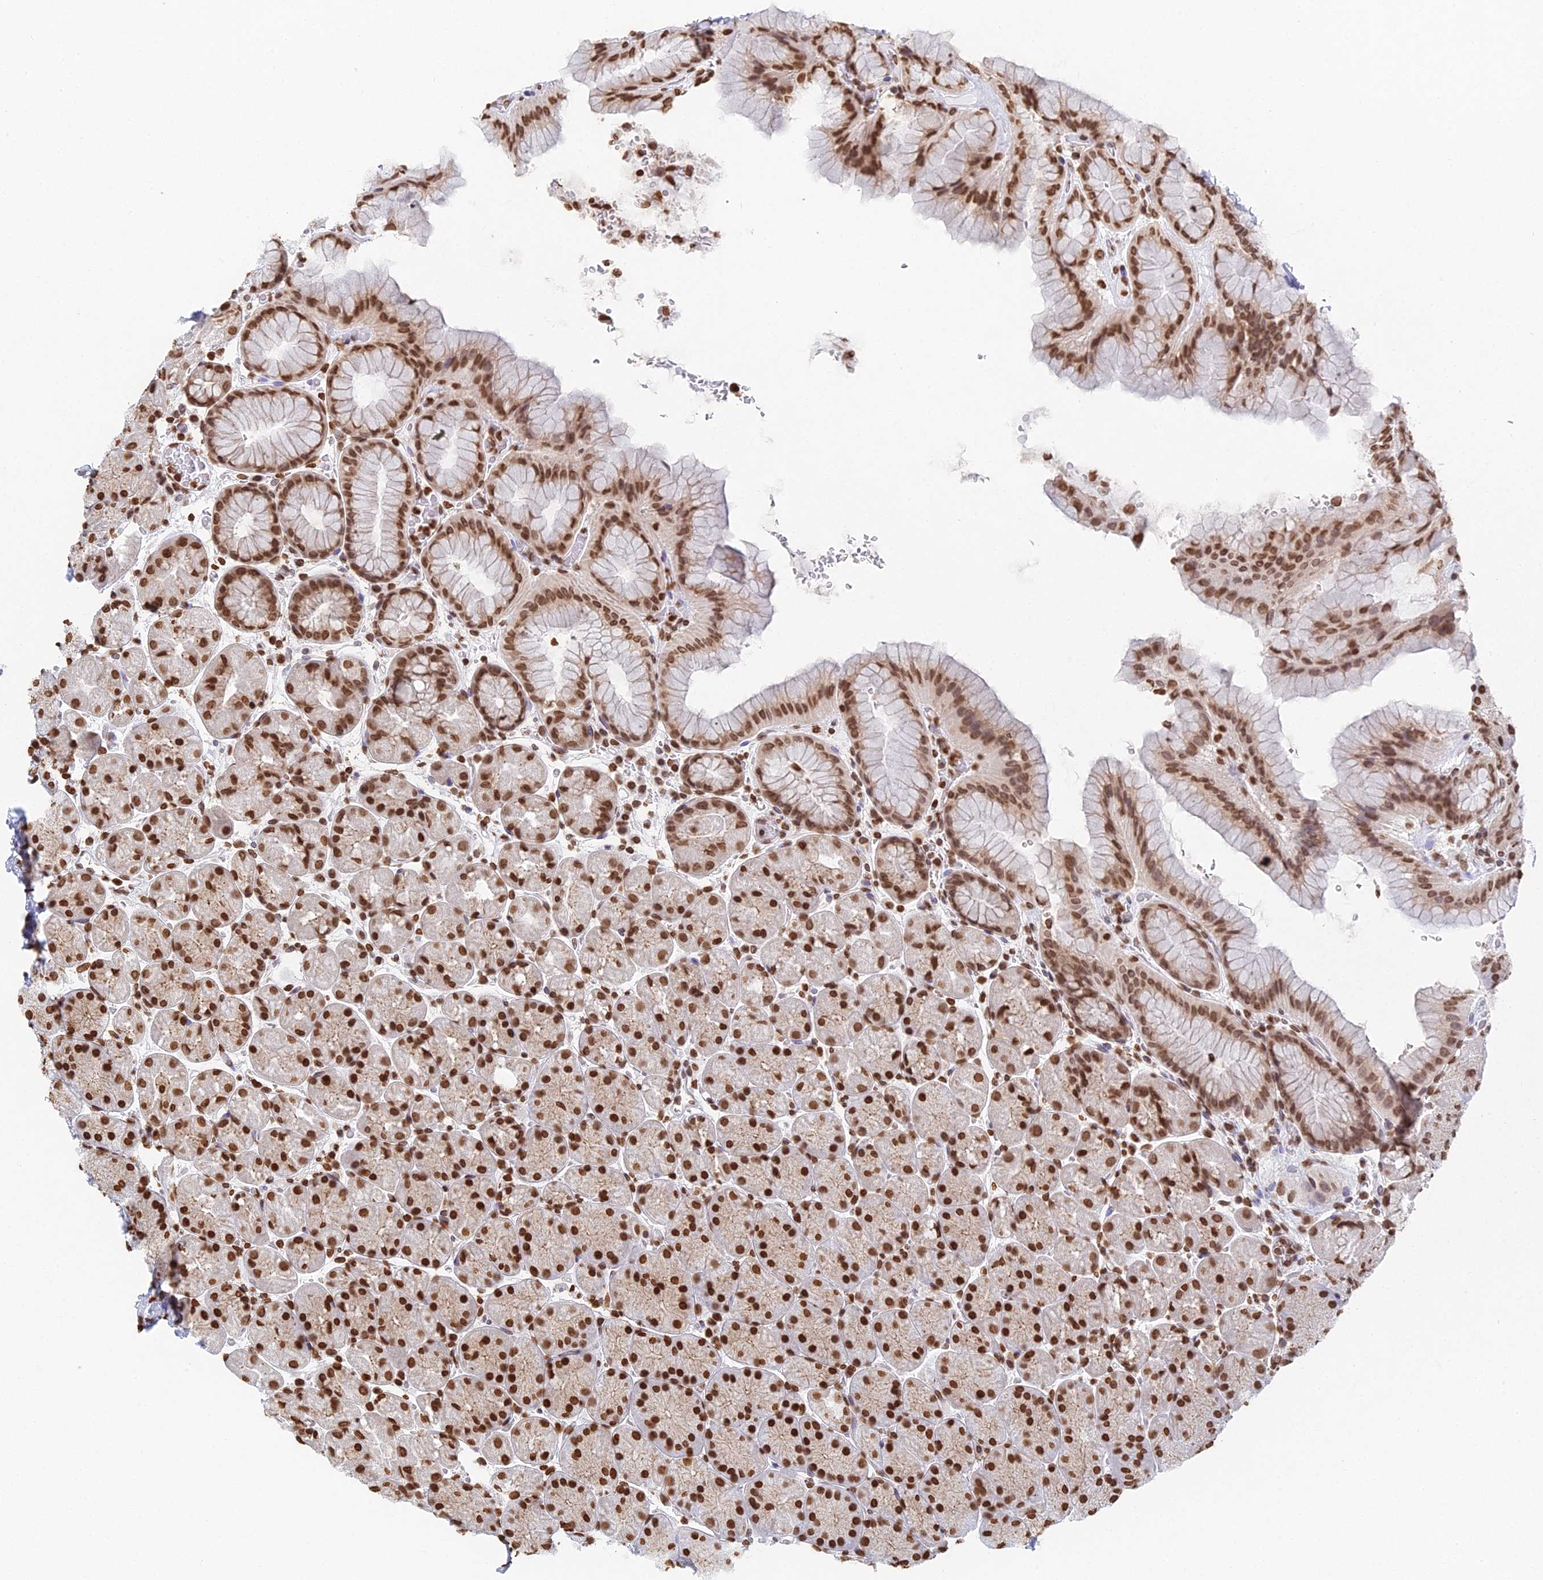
{"staining": {"intensity": "strong", "quantity": ">75%", "location": "nuclear"}, "tissue": "stomach", "cell_type": "Glandular cells", "image_type": "normal", "snomed": [{"axis": "morphology", "description": "Normal tissue, NOS"}, {"axis": "topography", "description": "Stomach, upper"}, {"axis": "topography", "description": "Stomach, lower"}], "caption": "Protein expression analysis of unremarkable human stomach reveals strong nuclear staining in about >75% of glandular cells. (DAB IHC, brown staining for protein, blue staining for nuclei).", "gene": "GBP3", "patient": {"sex": "male", "age": 67}}